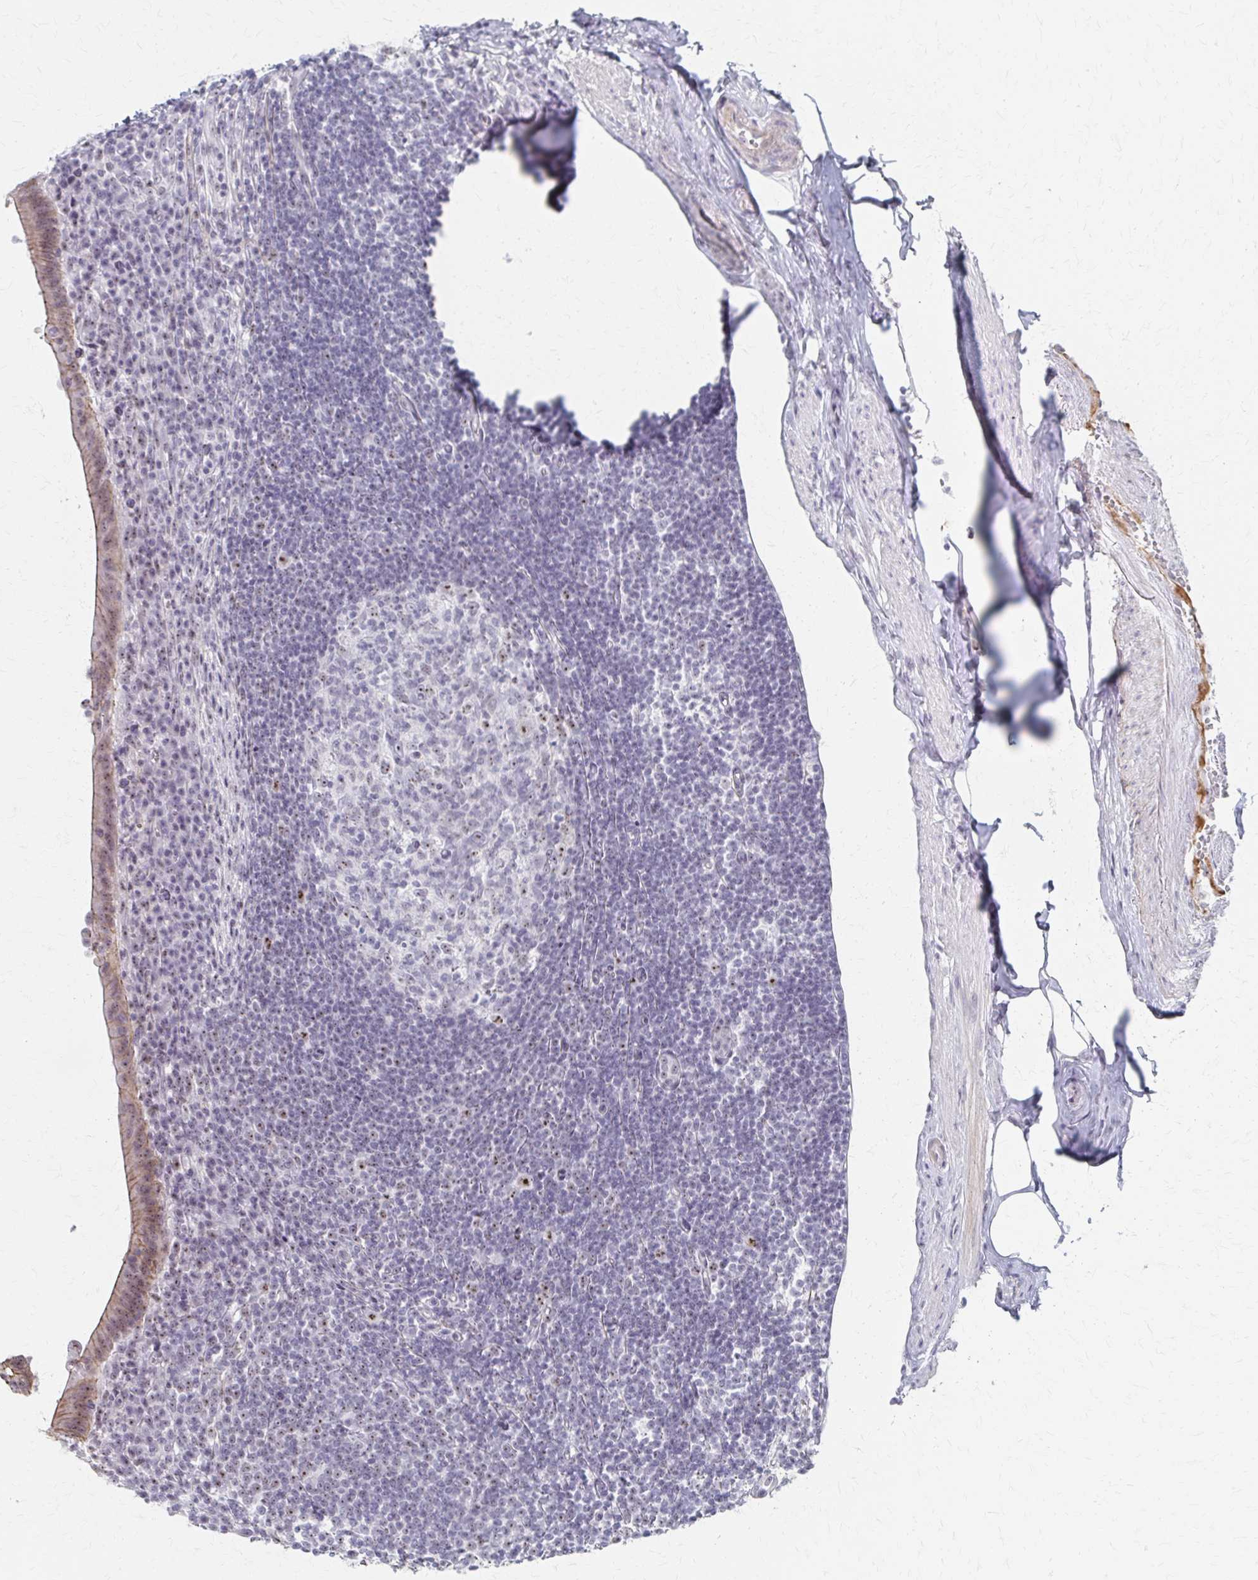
{"staining": {"intensity": "moderate", "quantity": "25%-75%", "location": "cytoplasmic/membranous,nuclear"}, "tissue": "appendix", "cell_type": "Glandular cells", "image_type": "normal", "snomed": [{"axis": "morphology", "description": "Normal tissue, NOS"}, {"axis": "topography", "description": "Appendix"}], "caption": "Brown immunohistochemical staining in normal appendix displays moderate cytoplasmic/membranous,nuclear staining in approximately 25%-75% of glandular cells.", "gene": "PES1", "patient": {"sex": "female", "age": 56}}